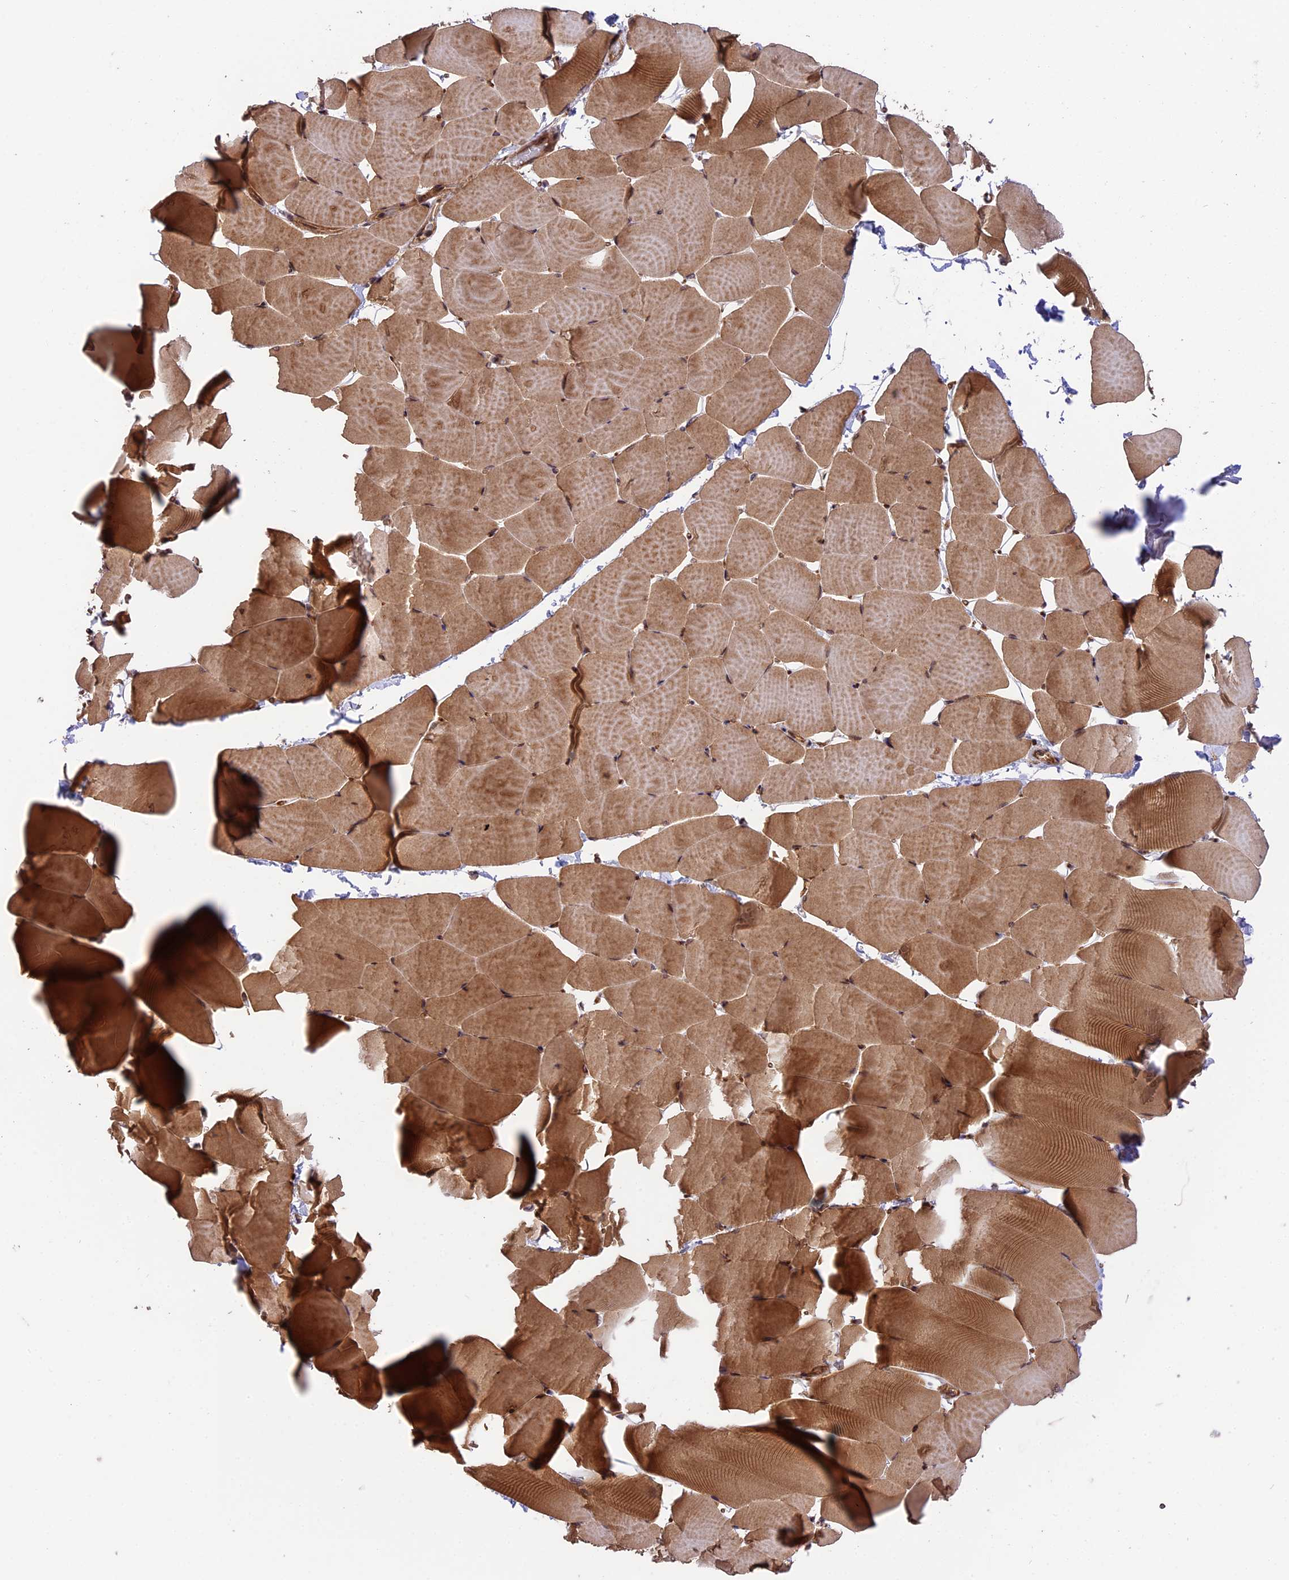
{"staining": {"intensity": "moderate", "quantity": ">75%", "location": "cytoplasmic/membranous"}, "tissue": "skeletal muscle", "cell_type": "Myocytes", "image_type": "normal", "snomed": [{"axis": "morphology", "description": "Normal tissue, NOS"}, {"axis": "topography", "description": "Skeletal muscle"}], "caption": "High-magnification brightfield microscopy of benign skeletal muscle stained with DAB (brown) and counterstained with hematoxylin (blue). myocytes exhibit moderate cytoplasmic/membranous expression is identified in about>75% of cells.", "gene": "ESCO1", "patient": {"sex": "male", "age": 25}}